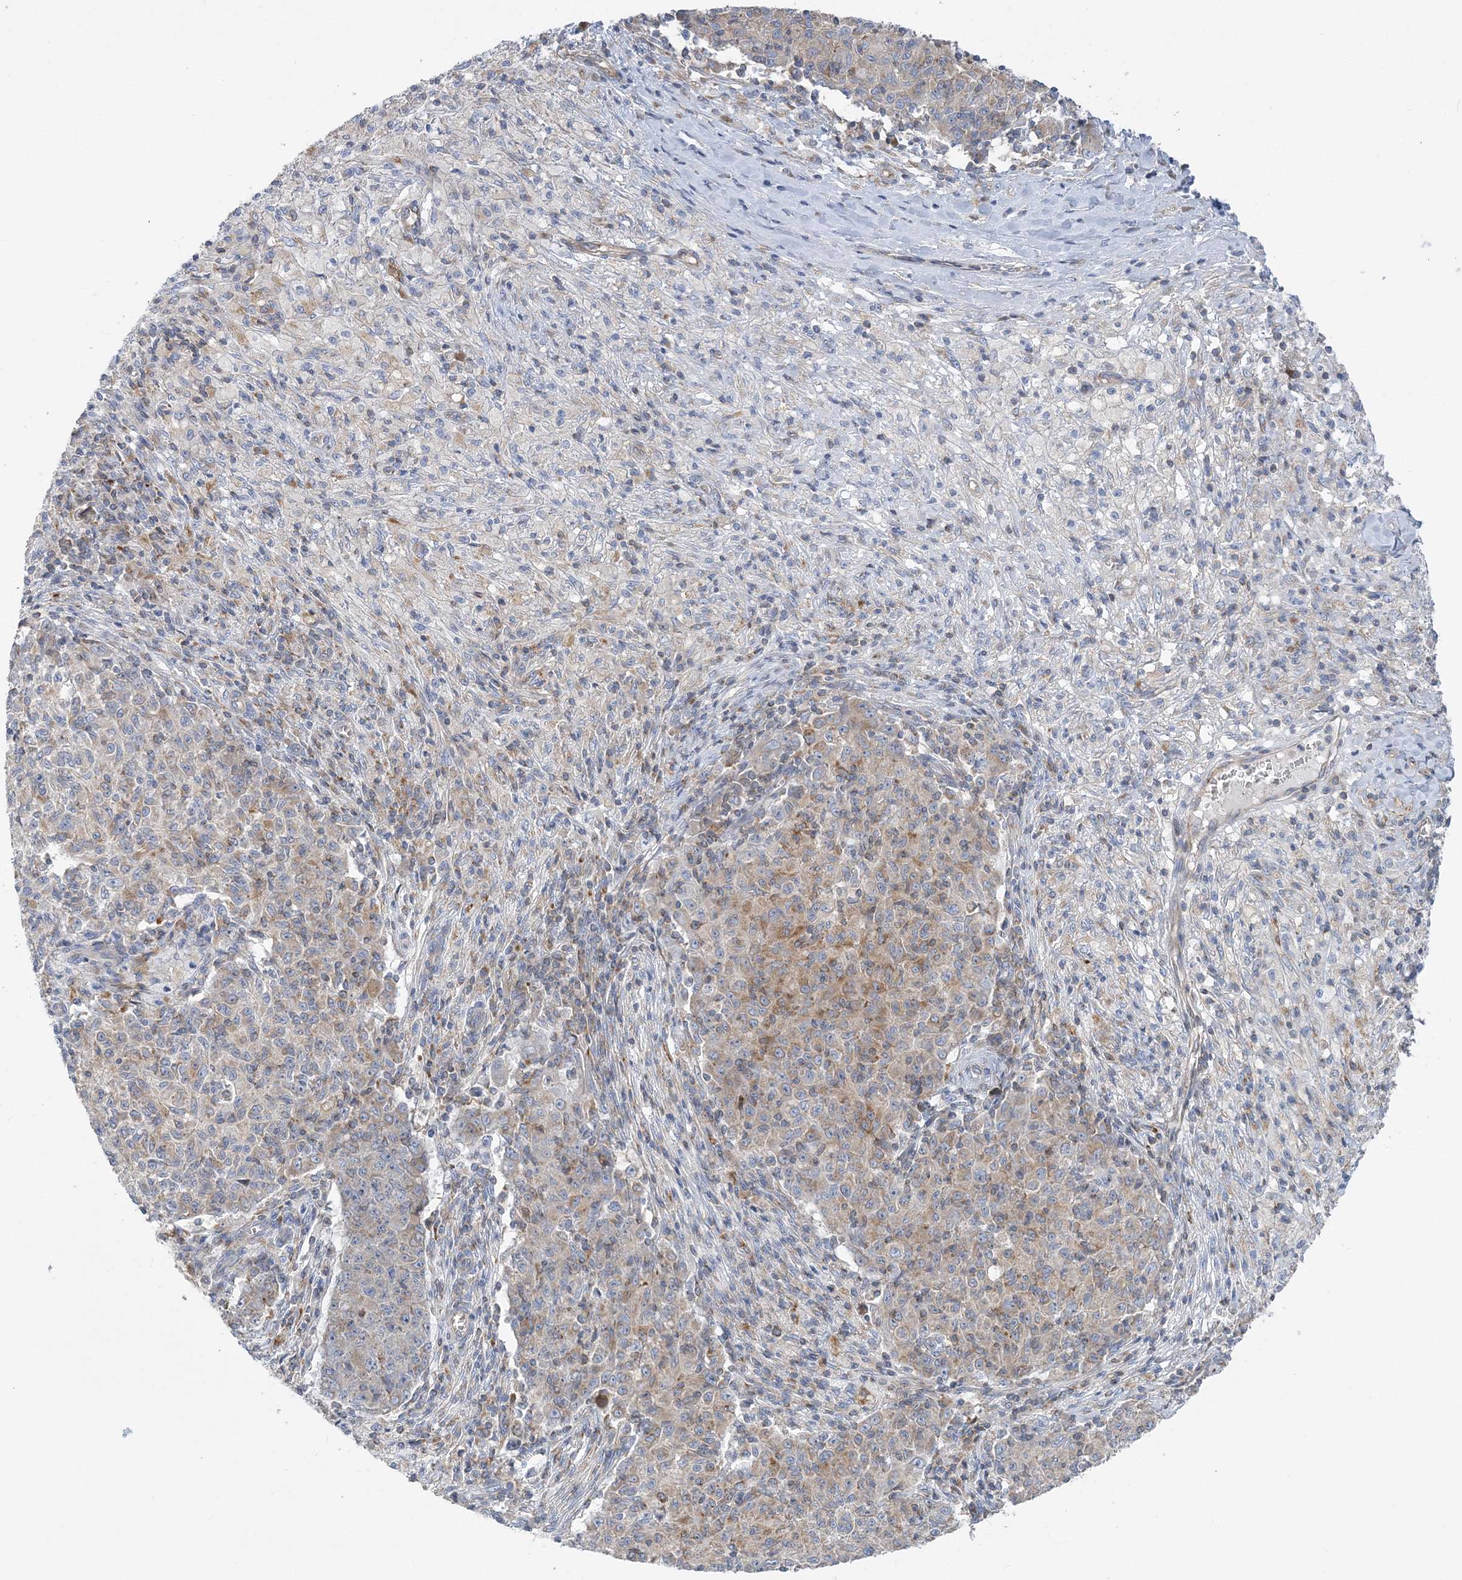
{"staining": {"intensity": "moderate", "quantity": "<25%", "location": "cytoplasmic/membranous"}, "tissue": "ovarian cancer", "cell_type": "Tumor cells", "image_type": "cancer", "snomed": [{"axis": "morphology", "description": "Carcinoma, endometroid"}, {"axis": "topography", "description": "Ovary"}], "caption": "A histopathology image showing moderate cytoplasmic/membranous staining in approximately <25% of tumor cells in endometroid carcinoma (ovarian), as visualized by brown immunohistochemical staining.", "gene": "FAM114A2", "patient": {"sex": "female", "age": 42}}